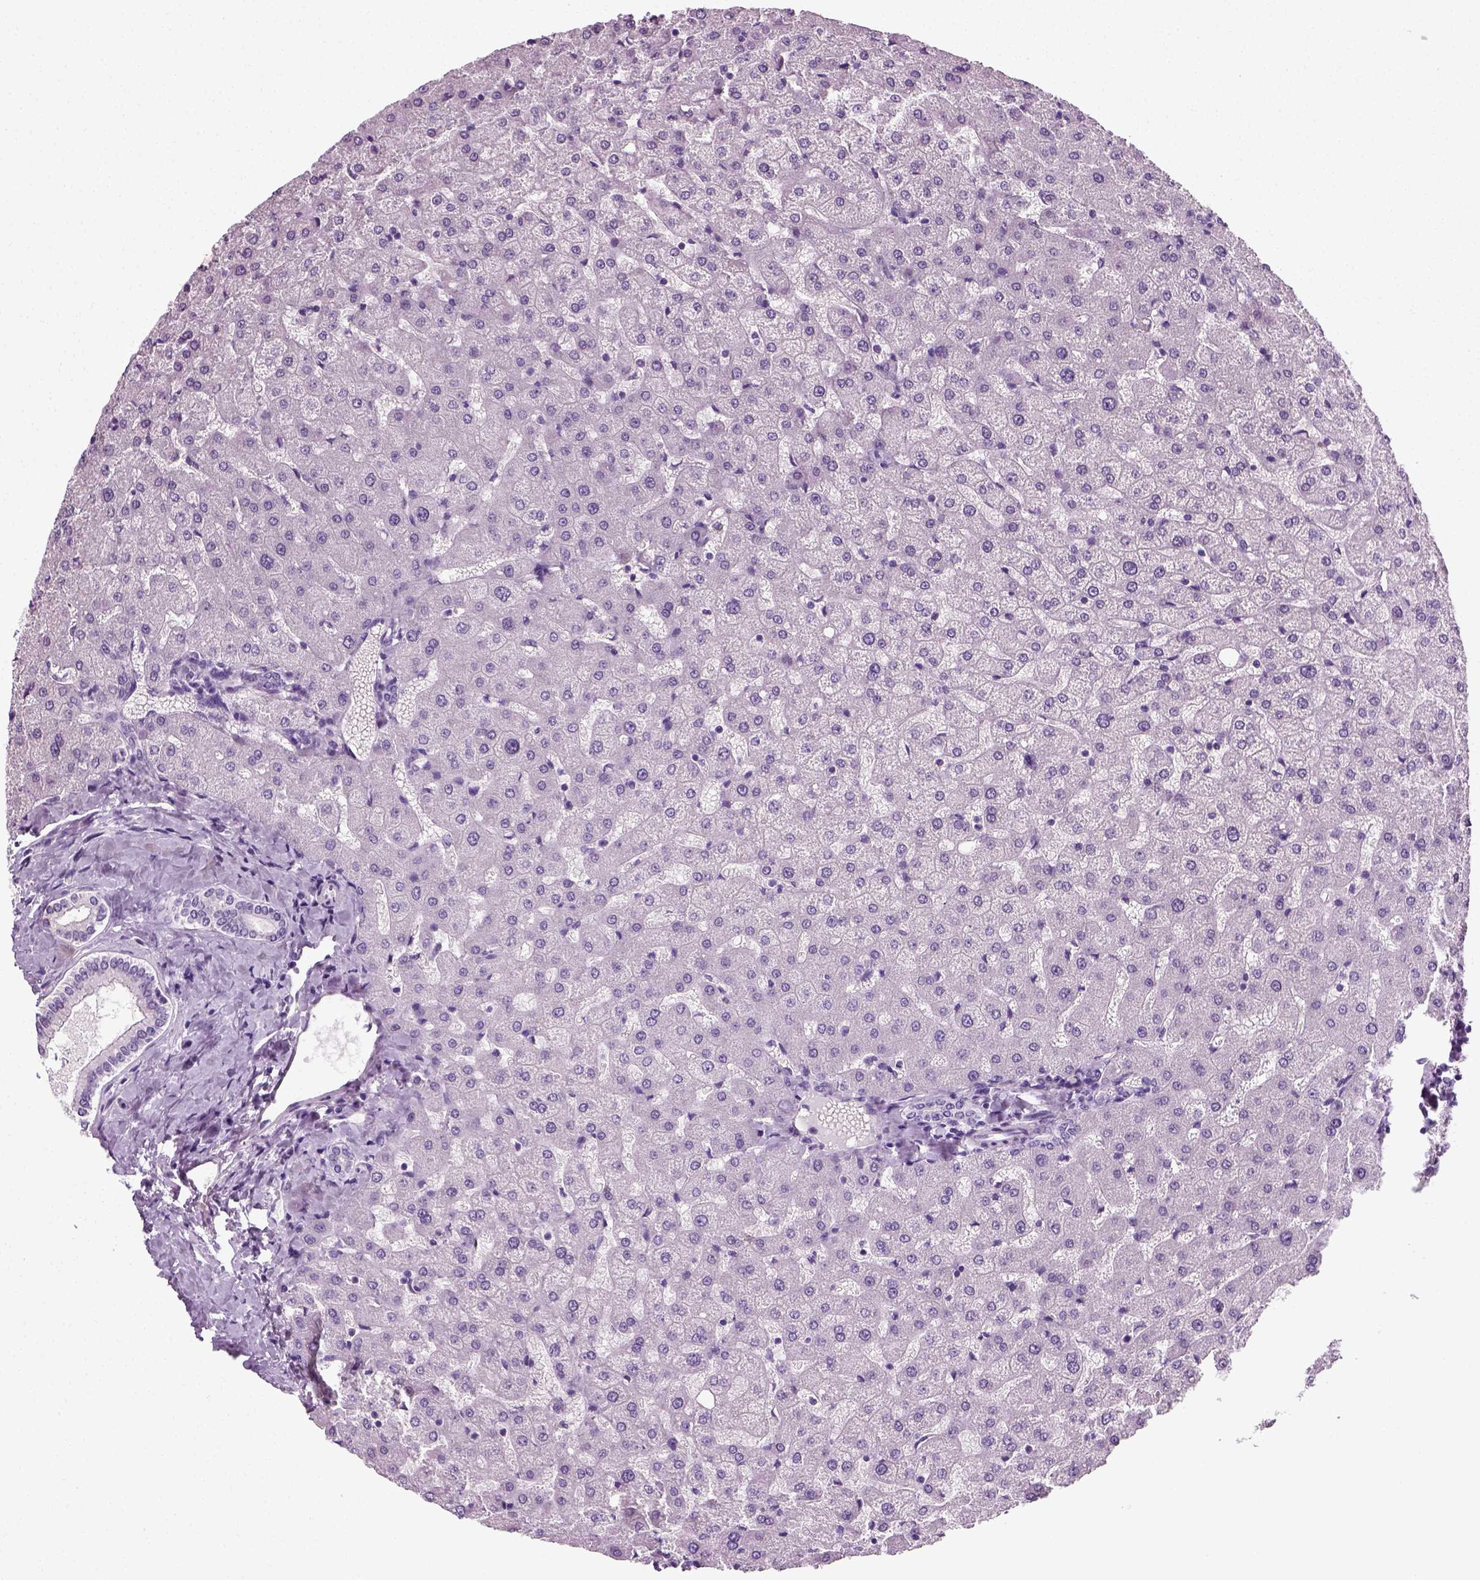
{"staining": {"intensity": "negative", "quantity": "none", "location": "none"}, "tissue": "liver", "cell_type": "Cholangiocytes", "image_type": "normal", "snomed": [{"axis": "morphology", "description": "Normal tissue, NOS"}, {"axis": "topography", "description": "Liver"}], "caption": "Cholangiocytes are negative for protein expression in benign human liver. (Immunohistochemistry (ihc), brightfield microscopy, high magnification).", "gene": "SPATA31E1", "patient": {"sex": "female", "age": 50}}